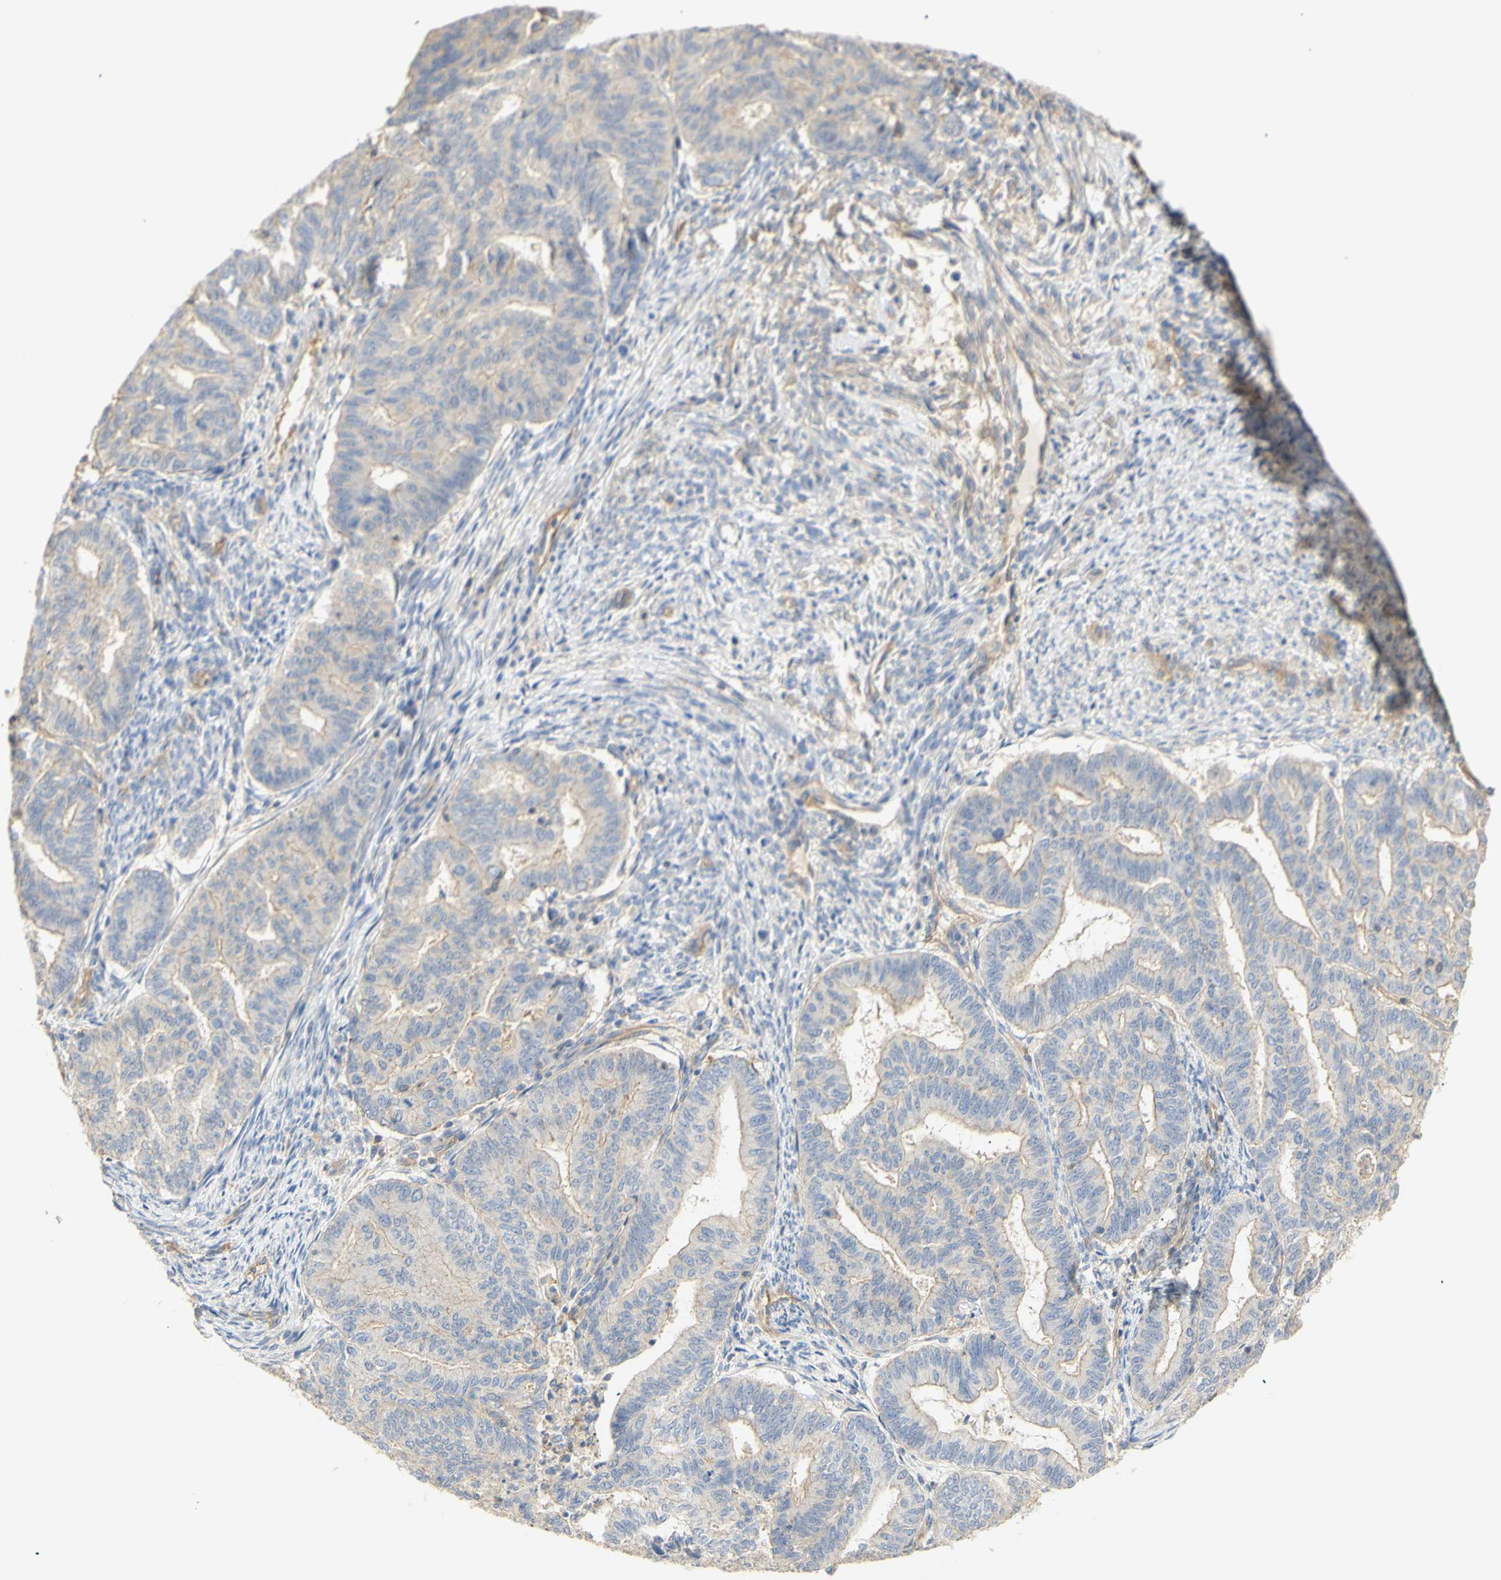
{"staining": {"intensity": "negative", "quantity": "none", "location": "none"}, "tissue": "endometrial cancer", "cell_type": "Tumor cells", "image_type": "cancer", "snomed": [{"axis": "morphology", "description": "Adenocarcinoma, NOS"}, {"axis": "topography", "description": "Endometrium"}], "caption": "This is an immunohistochemistry micrograph of endometrial cancer (adenocarcinoma). There is no positivity in tumor cells.", "gene": "KCNE4", "patient": {"sex": "female", "age": 79}}